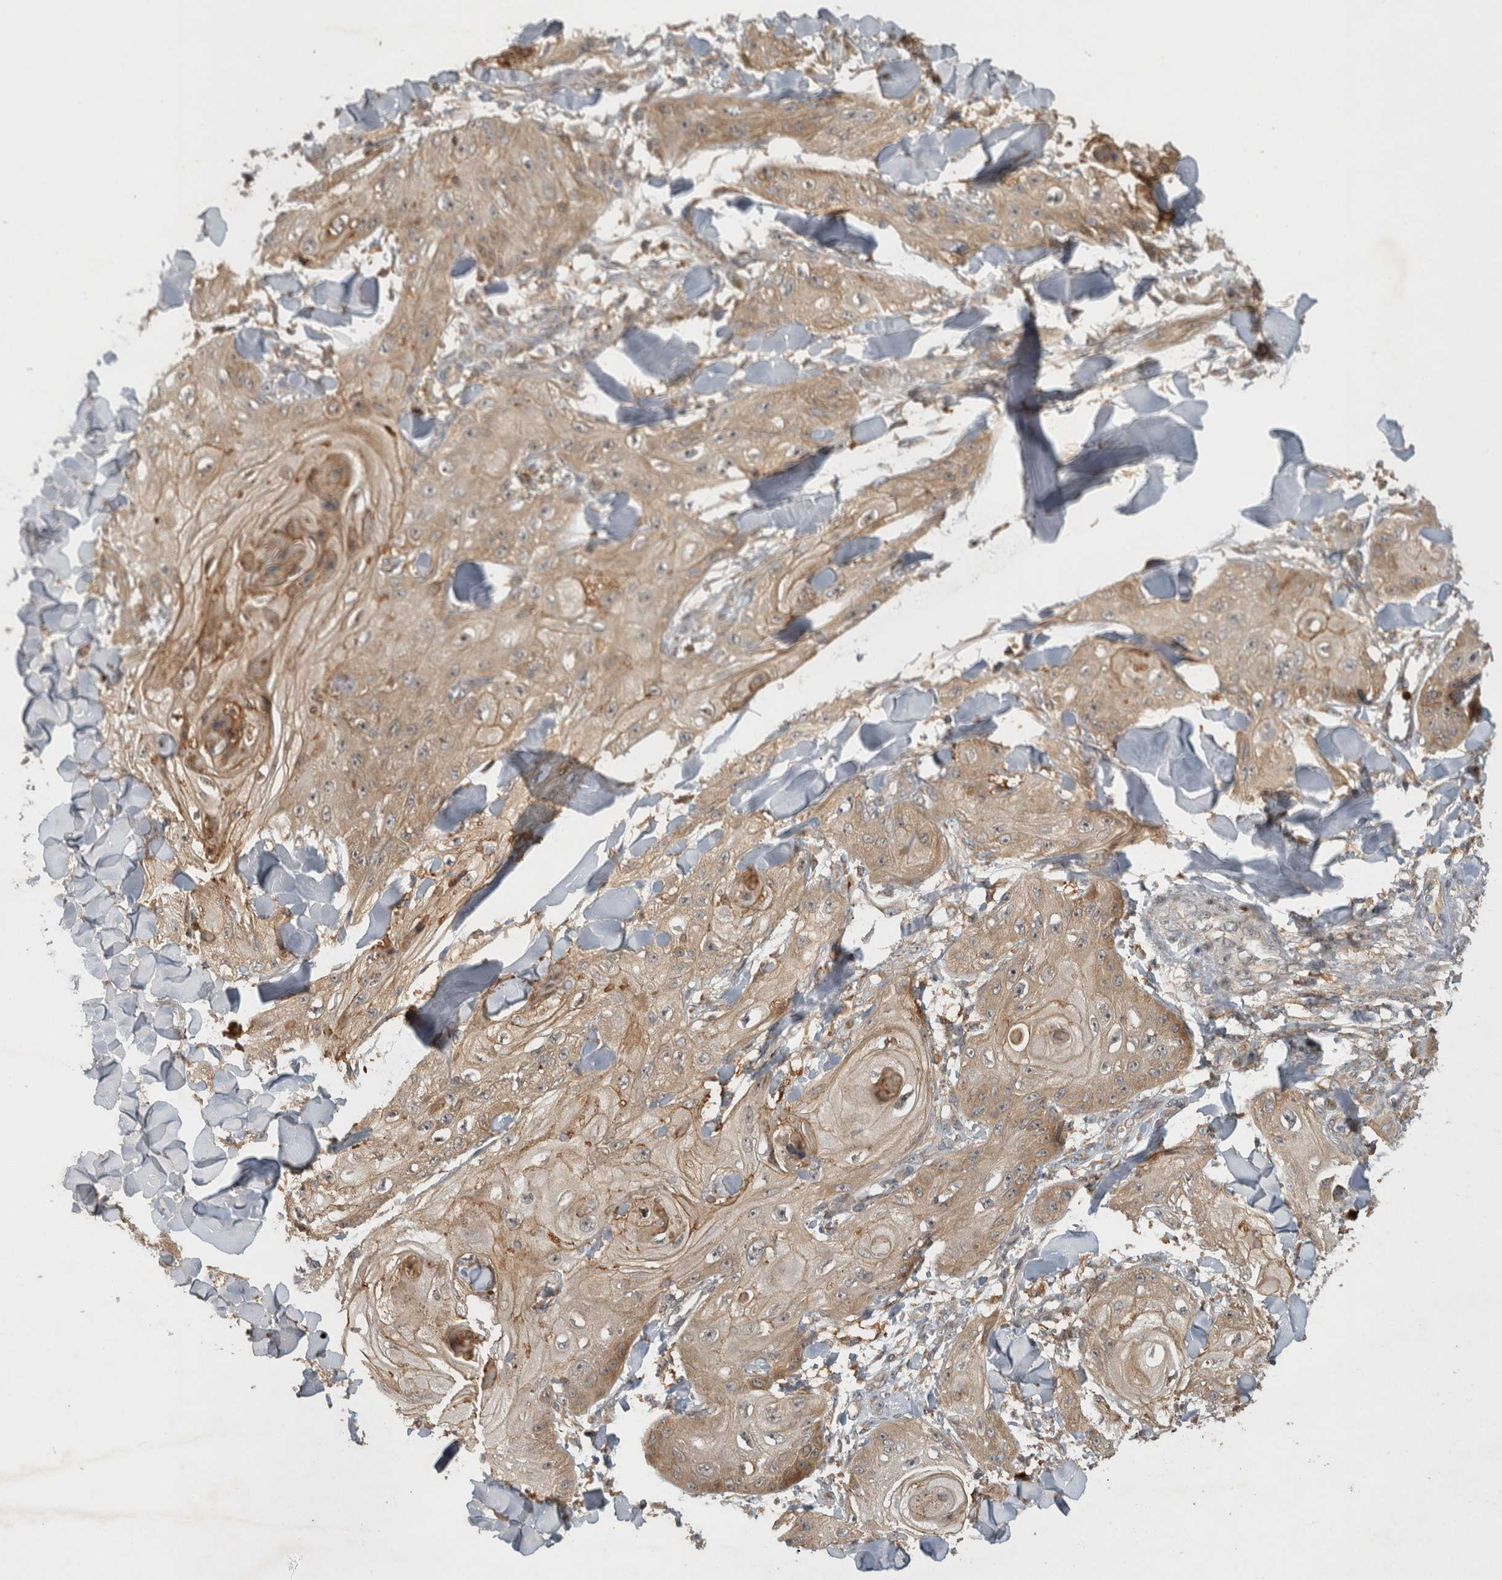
{"staining": {"intensity": "moderate", "quantity": ">75%", "location": "cytoplasmic/membranous"}, "tissue": "skin cancer", "cell_type": "Tumor cells", "image_type": "cancer", "snomed": [{"axis": "morphology", "description": "Squamous cell carcinoma, NOS"}, {"axis": "topography", "description": "Skin"}], "caption": "There is medium levels of moderate cytoplasmic/membranous positivity in tumor cells of squamous cell carcinoma (skin), as demonstrated by immunohistochemical staining (brown color).", "gene": "VEPH1", "patient": {"sex": "male", "age": 74}}